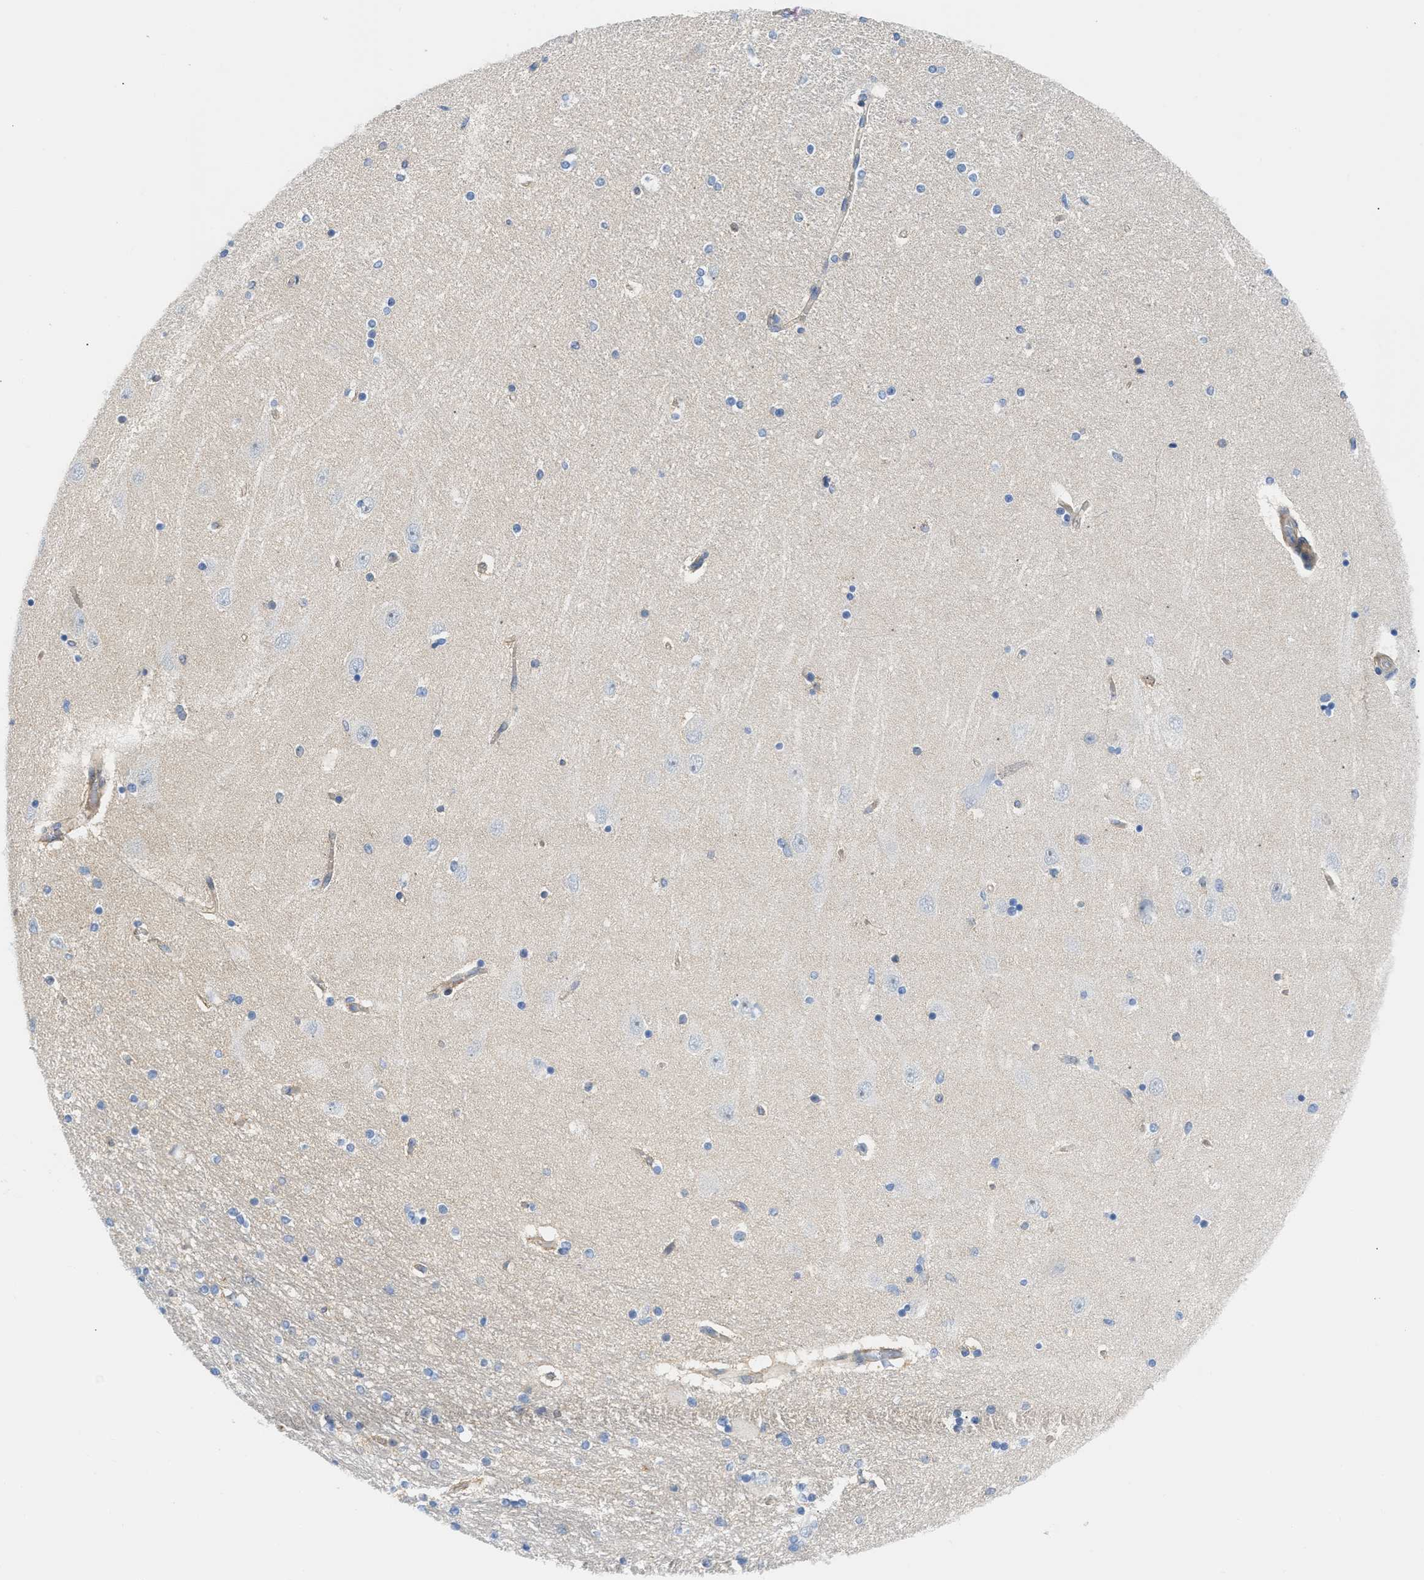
{"staining": {"intensity": "negative", "quantity": "none", "location": "none"}, "tissue": "hippocampus", "cell_type": "Glial cells", "image_type": "normal", "snomed": [{"axis": "morphology", "description": "Normal tissue, NOS"}, {"axis": "topography", "description": "Hippocampus"}], "caption": "DAB immunohistochemical staining of unremarkable human hippocampus exhibits no significant expression in glial cells.", "gene": "FHL1", "patient": {"sex": "female", "age": 54}}